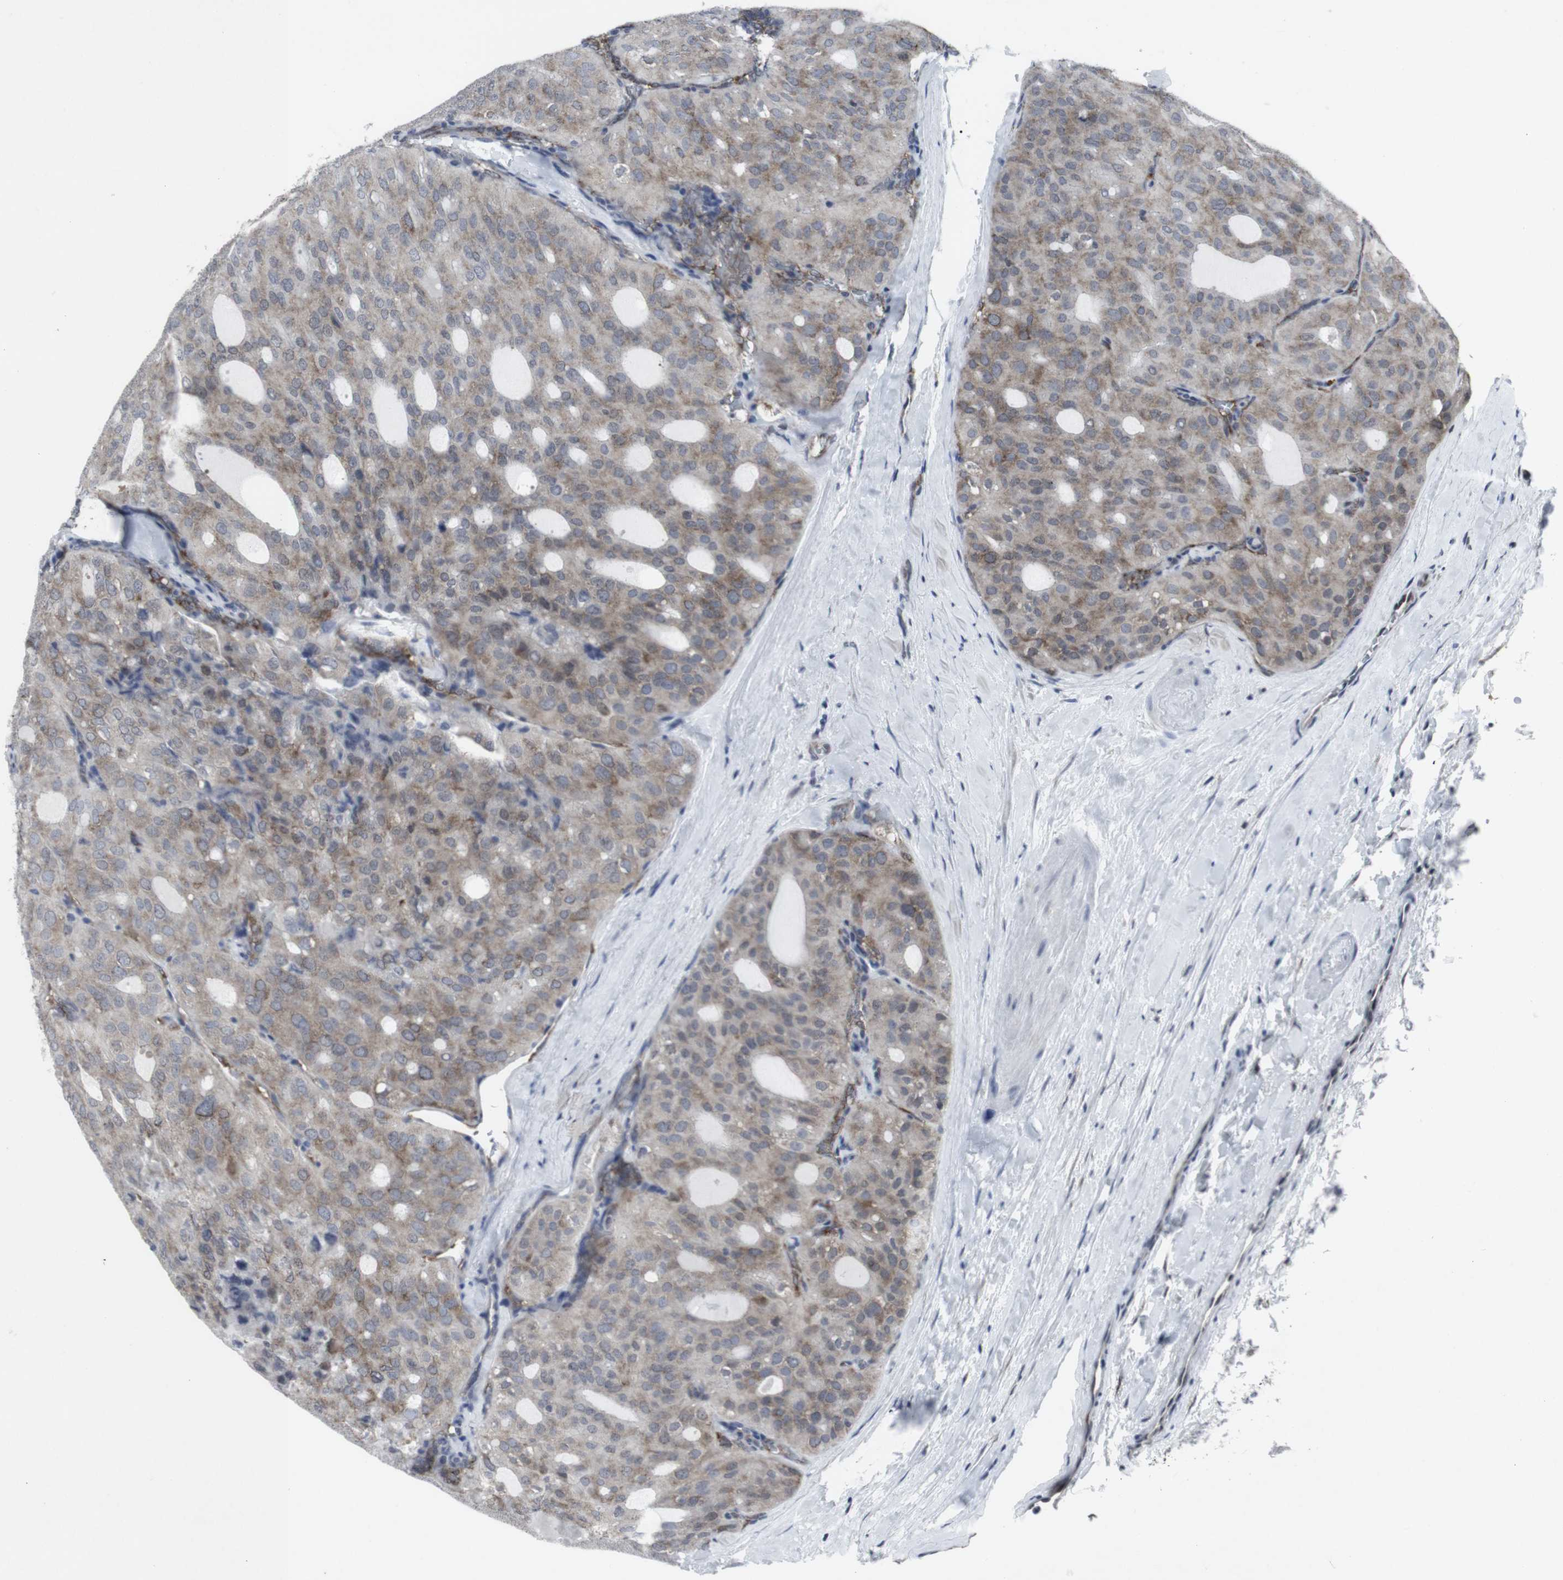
{"staining": {"intensity": "moderate", "quantity": ">75%", "location": "cytoplasmic/membranous"}, "tissue": "thyroid cancer", "cell_type": "Tumor cells", "image_type": "cancer", "snomed": [{"axis": "morphology", "description": "Follicular adenoma carcinoma, NOS"}, {"axis": "topography", "description": "Thyroid gland"}], "caption": "Thyroid cancer stained with IHC exhibits moderate cytoplasmic/membranous staining in approximately >75% of tumor cells.", "gene": "GEMIN2", "patient": {"sex": "male", "age": 75}}